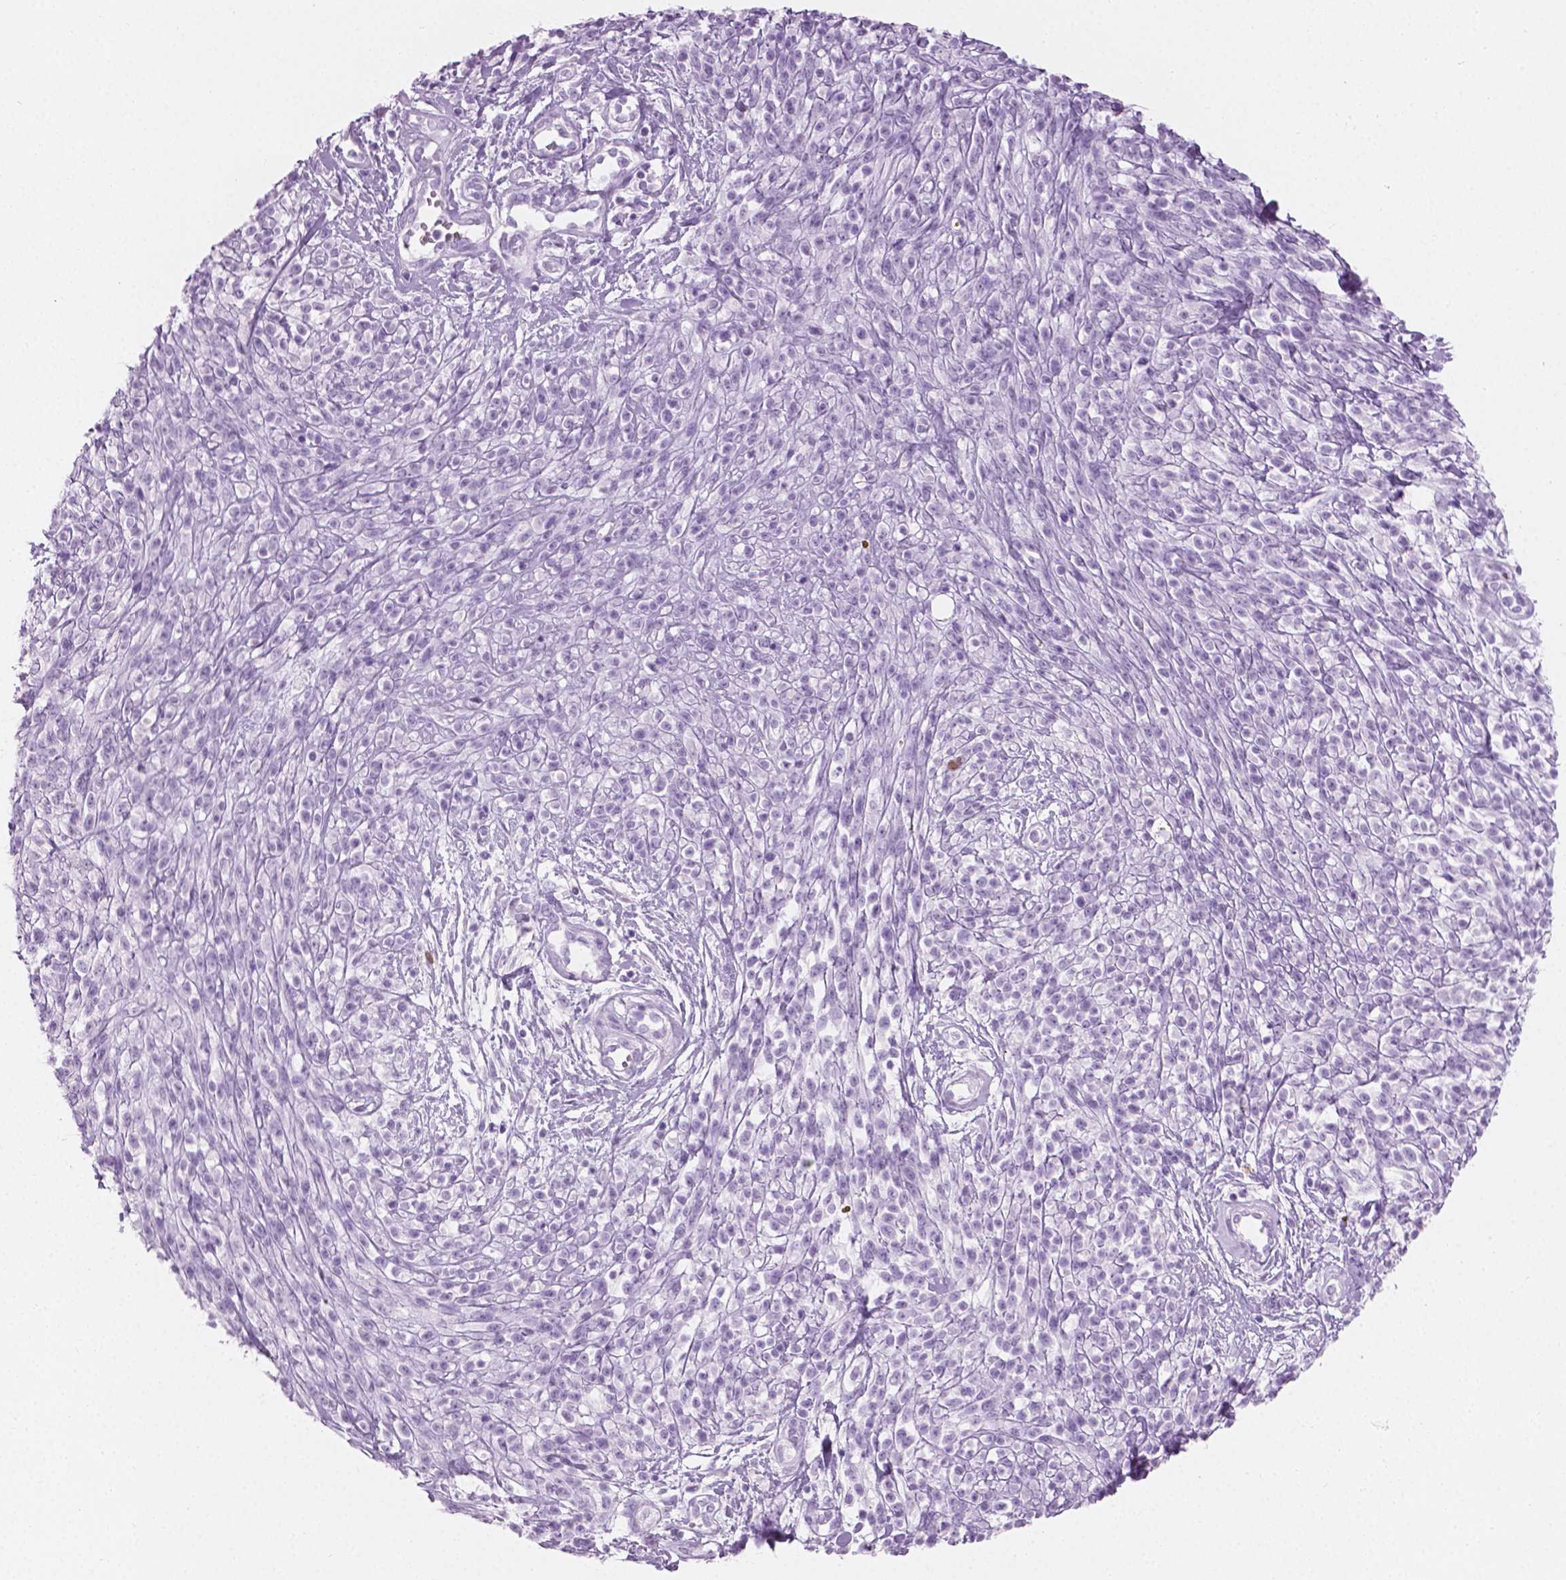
{"staining": {"intensity": "negative", "quantity": "none", "location": "none"}, "tissue": "melanoma", "cell_type": "Tumor cells", "image_type": "cancer", "snomed": [{"axis": "morphology", "description": "Malignant melanoma, NOS"}, {"axis": "topography", "description": "Skin"}, {"axis": "topography", "description": "Skin of trunk"}], "caption": "This is an immunohistochemistry histopathology image of human melanoma. There is no positivity in tumor cells.", "gene": "PLIN4", "patient": {"sex": "male", "age": 74}}